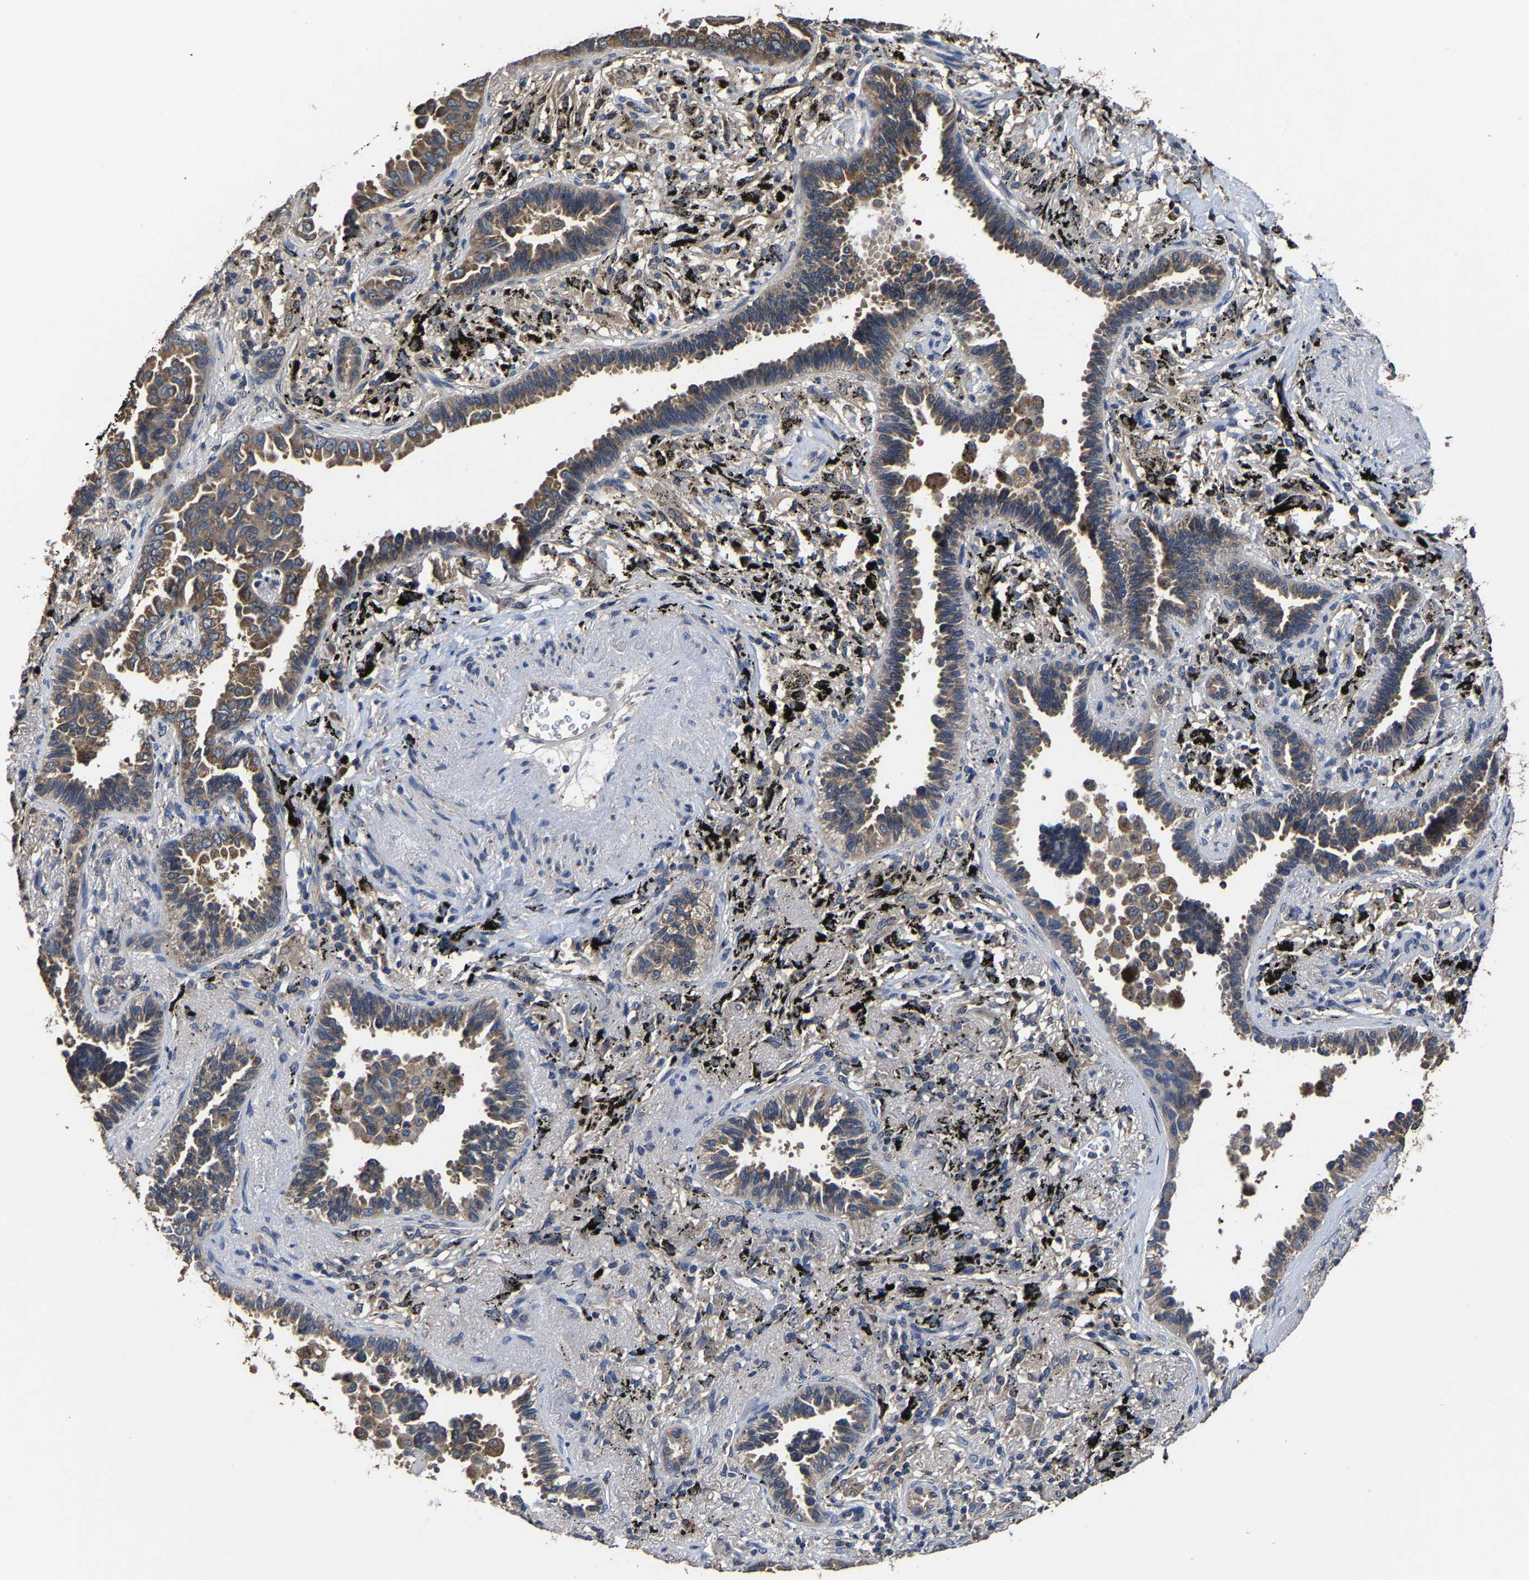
{"staining": {"intensity": "moderate", "quantity": ">75%", "location": "cytoplasmic/membranous"}, "tissue": "lung cancer", "cell_type": "Tumor cells", "image_type": "cancer", "snomed": [{"axis": "morphology", "description": "Adenocarcinoma, NOS"}, {"axis": "topography", "description": "Lung"}], "caption": "Immunohistochemistry of human lung cancer (adenocarcinoma) displays medium levels of moderate cytoplasmic/membranous expression in approximately >75% of tumor cells. The protein is stained brown, and the nuclei are stained in blue (DAB (3,3'-diaminobenzidine) IHC with brightfield microscopy, high magnification).", "gene": "EBAG9", "patient": {"sex": "male", "age": 59}}